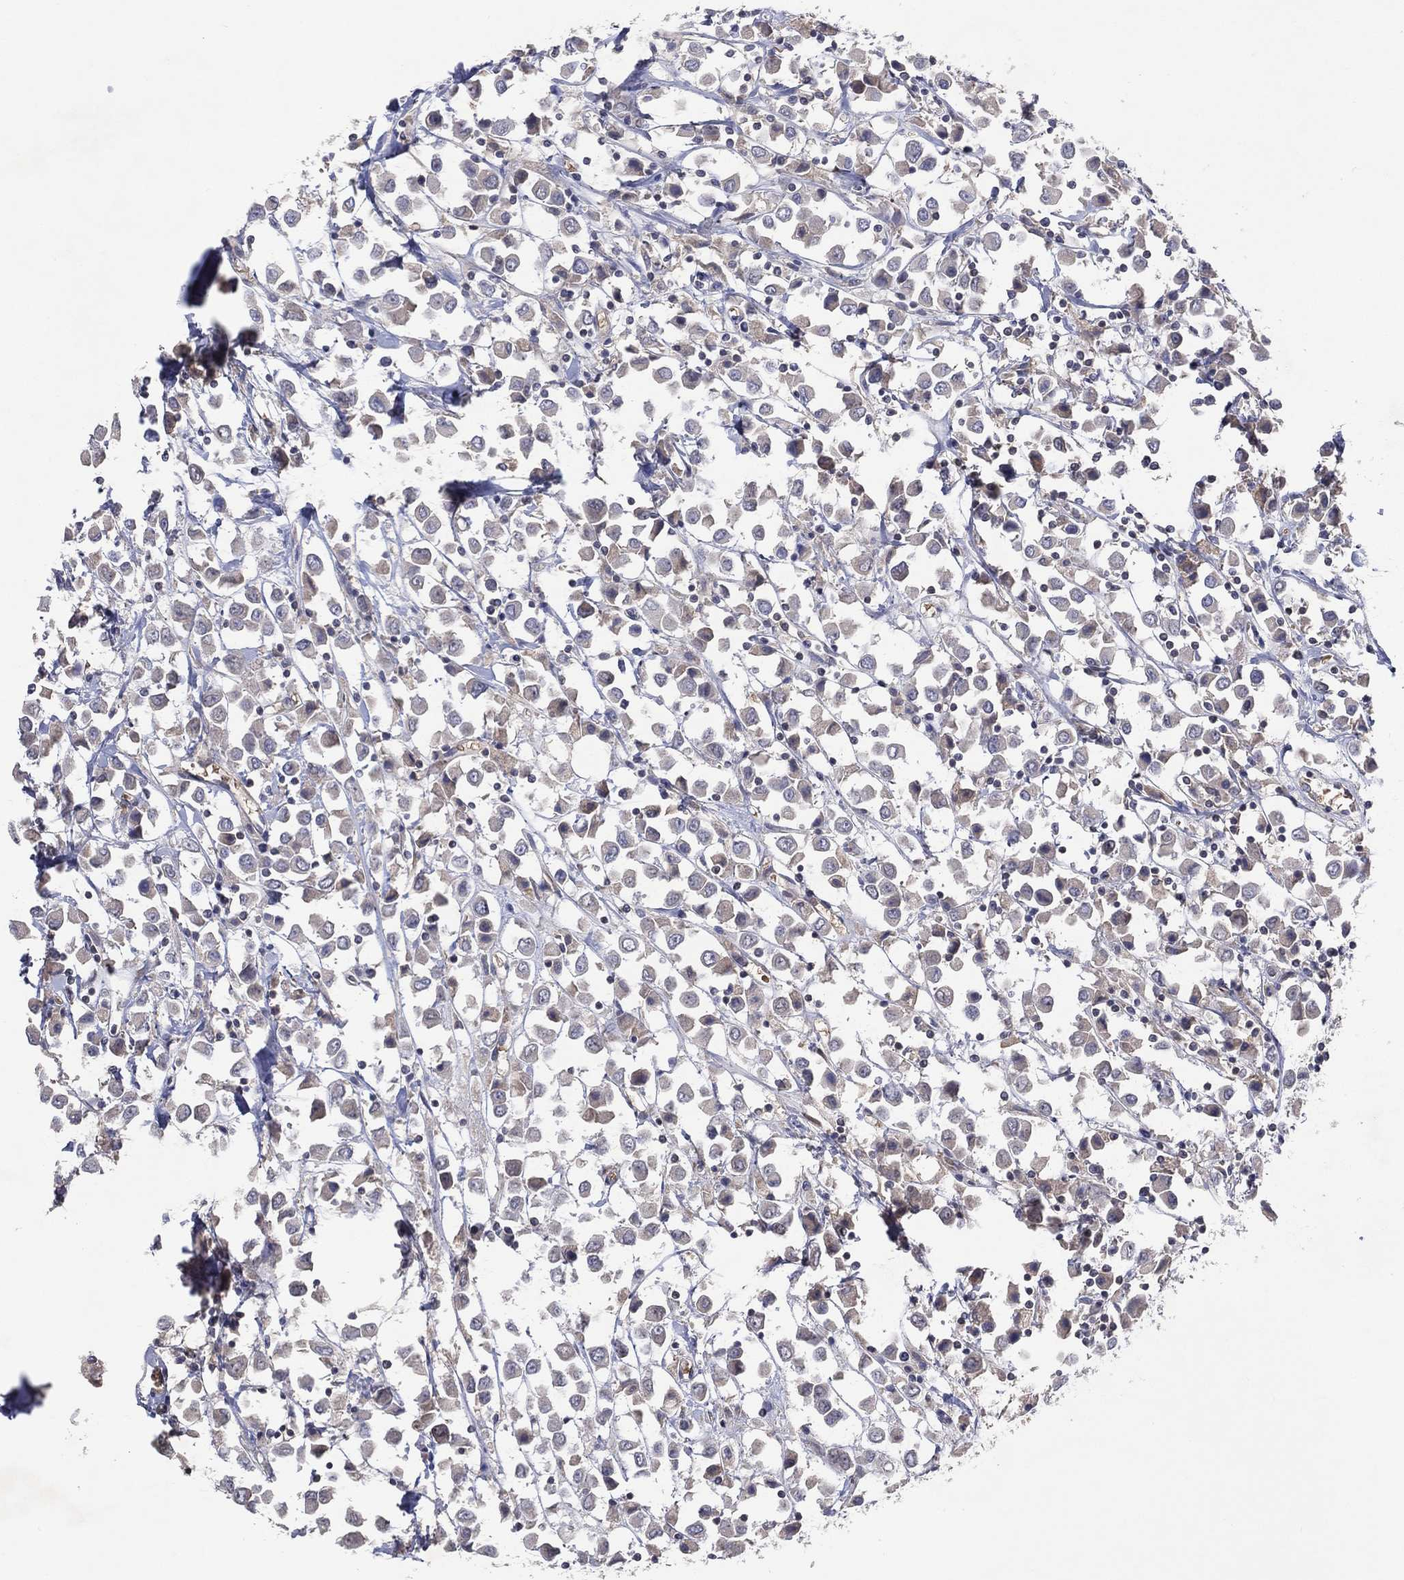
{"staining": {"intensity": "negative", "quantity": "none", "location": "none"}, "tissue": "breast cancer", "cell_type": "Tumor cells", "image_type": "cancer", "snomed": [{"axis": "morphology", "description": "Duct carcinoma"}, {"axis": "topography", "description": "Breast"}], "caption": "A high-resolution image shows IHC staining of breast cancer, which displays no significant staining in tumor cells.", "gene": "DNAH7", "patient": {"sex": "female", "age": 61}}